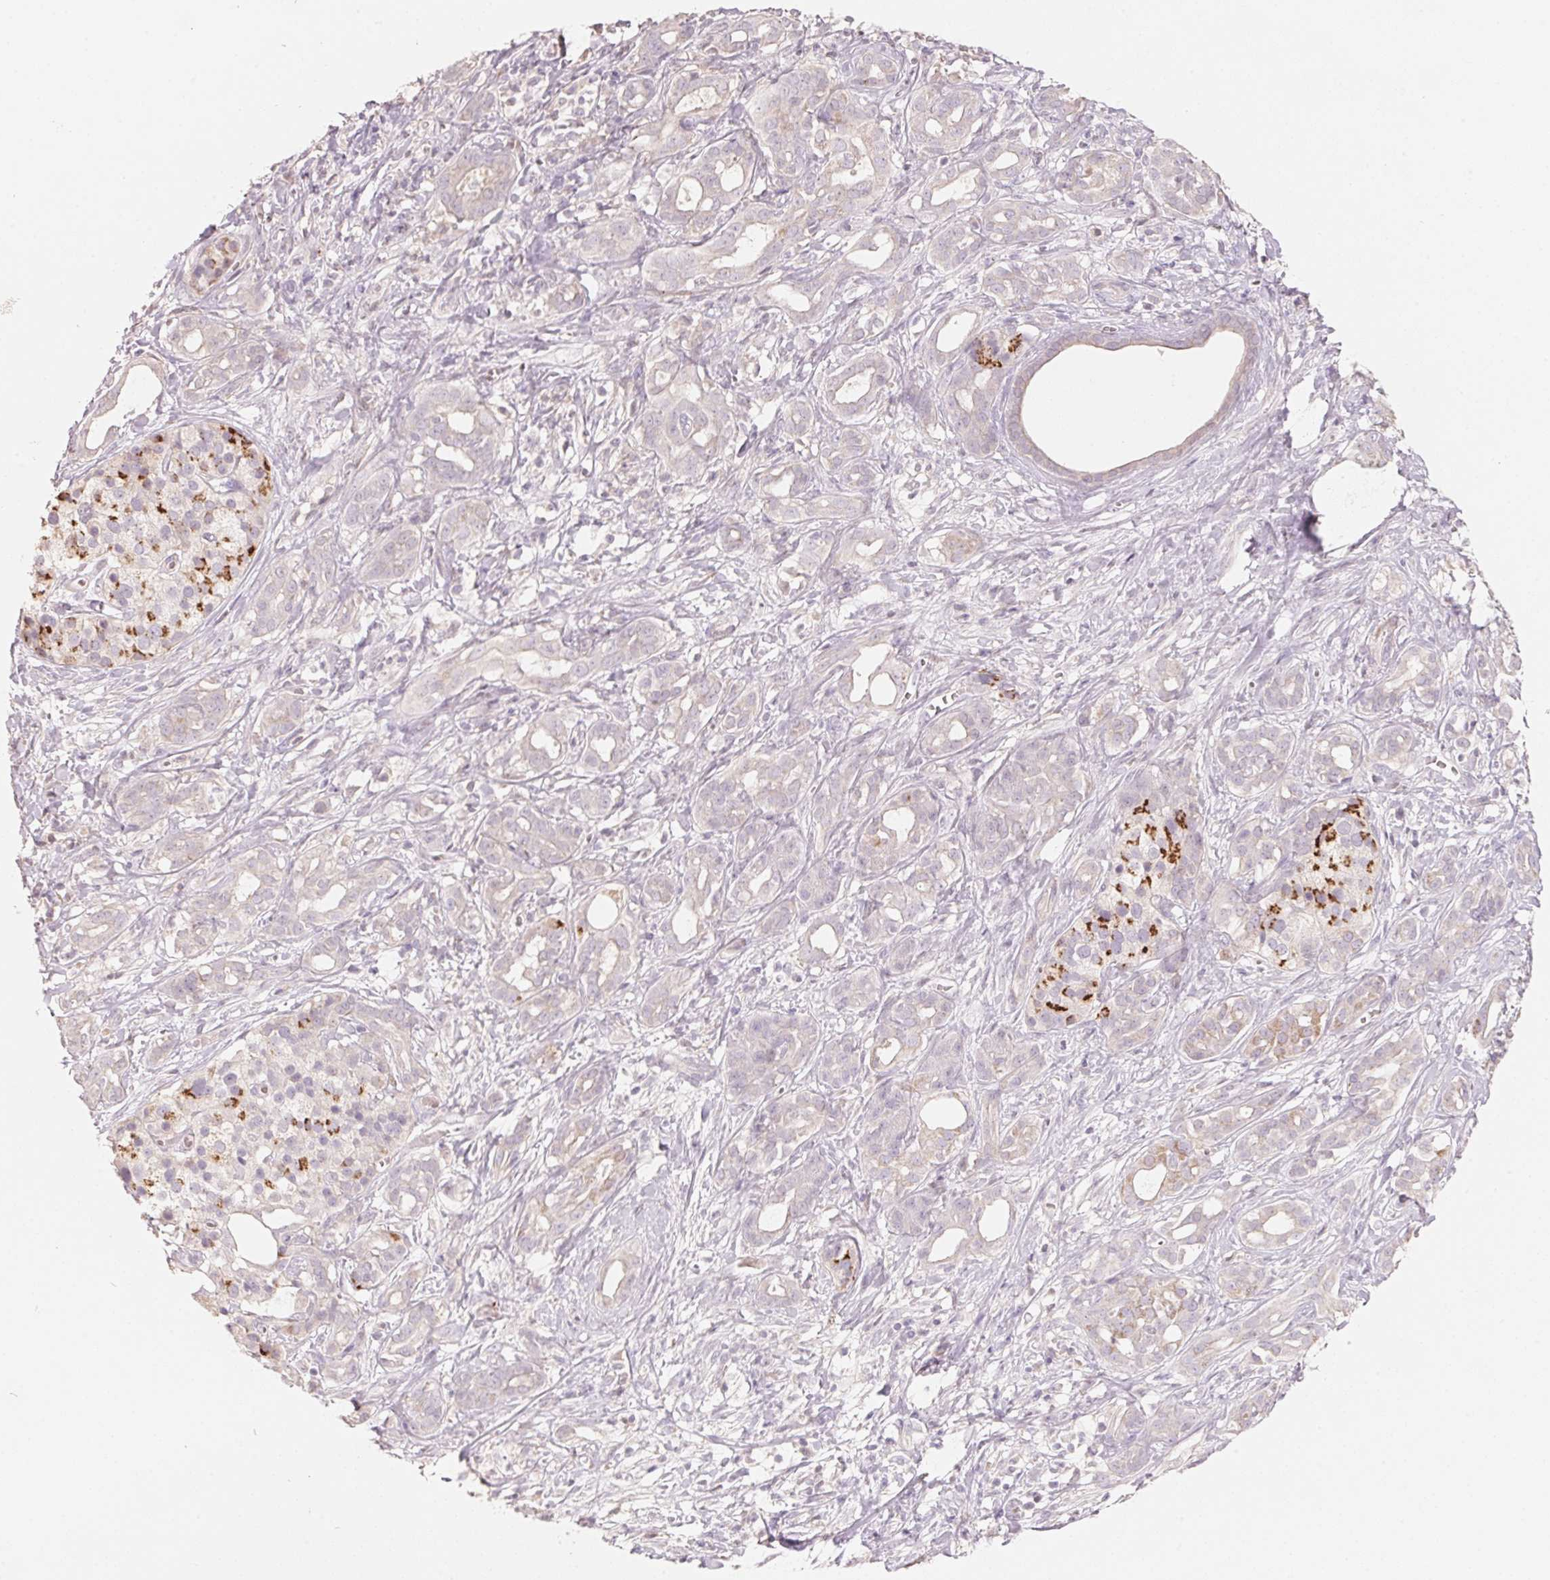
{"staining": {"intensity": "negative", "quantity": "none", "location": "none"}, "tissue": "pancreatic cancer", "cell_type": "Tumor cells", "image_type": "cancer", "snomed": [{"axis": "morphology", "description": "Adenocarcinoma, NOS"}, {"axis": "topography", "description": "Pancreas"}], "caption": "High power microscopy histopathology image of an immunohistochemistry (IHC) histopathology image of pancreatic cancer (adenocarcinoma), revealing no significant positivity in tumor cells.", "gene": "TP53AIP1", "patient": {"sex": "male", "age": 61}}